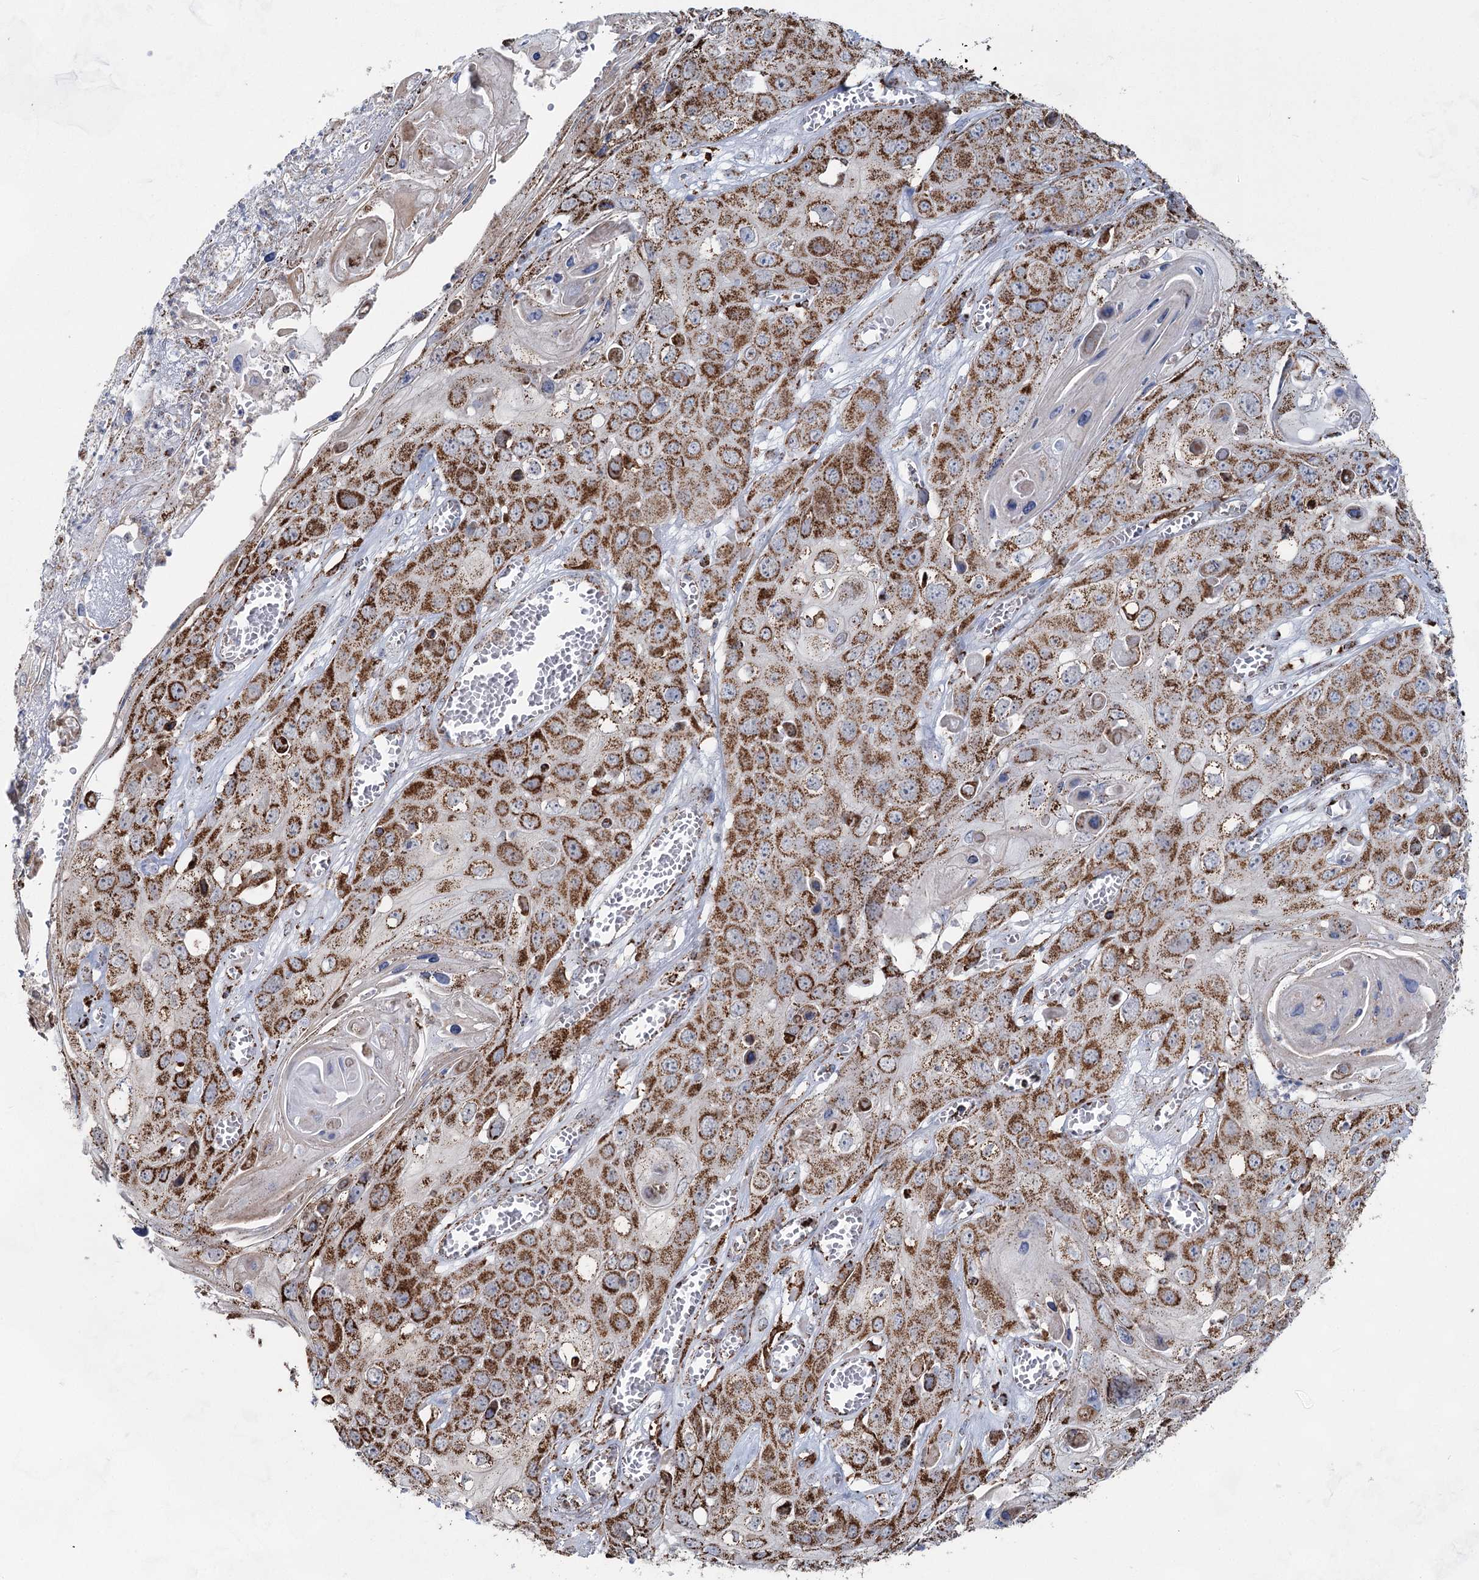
{"staining": {"intensity": "moderate", "quantity": ">75%", "location": "cytoplasmic/membranous"}, "tissue": "skin cancer", "cell_type": "Tumor cells", "image_type": "cancer", "snomed": [{"axis": "morphology", "description": "Squamous cell carcinoma, NOS"}, {"axis": "topography", "description": "Skin"}], "caption": "IHC histopathology image of neoplastic tissue: skin cancer stained using immunohistochemistry reveals medium levels of moderate protein expression localized specifically in the cytoplasmic/membranous of tumor cells, appearing as a cytoplasmic/membranous brown color.", "gene": "CWF19L1", "patient": {"sex": "male", "age": 55}}